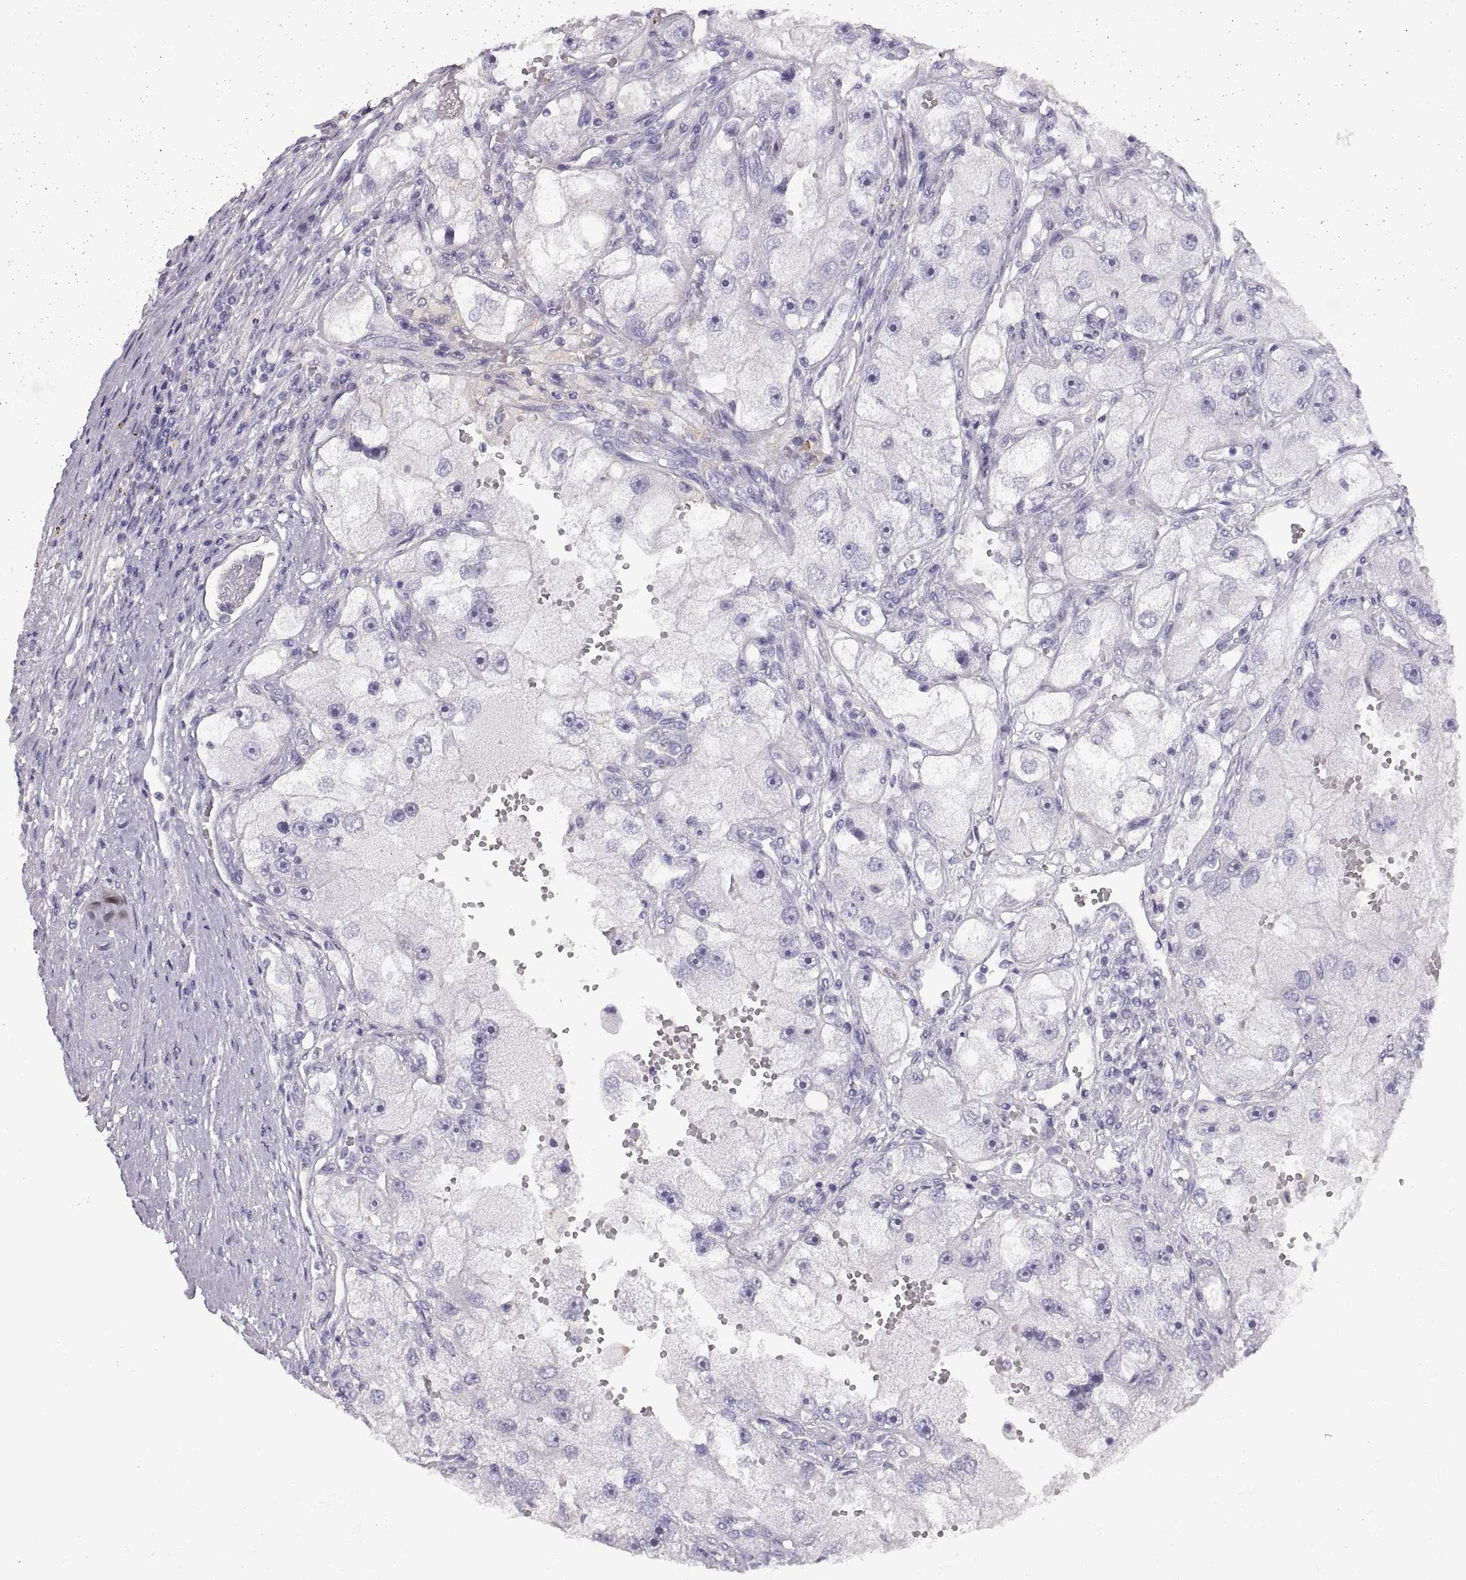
{"staining": {"intensity": "negative", "quantity": "none", "location": "none"}, "tissue": "renal cancer", "cell_type": "Tumor cells", "image_type": "cancer", "snomed": [{"axis": "morphology", "description": "Adenocarcinoma, NOS"}, {"axis": "topography", "description": "Kidney"}], "caption": "Immunohistochemistry (IHC) histopathology image of renal cancer stained for a protein (brown), which demonstrates no positivity in tumor cells. Brightfield microscopy of immunohistochemistry (IHC) stained with DAB (brown) and hematoxylin (blue), captured at high magnification.", "gene": "CRYBB3", "patient": {"sex": "male", "age": 63}}